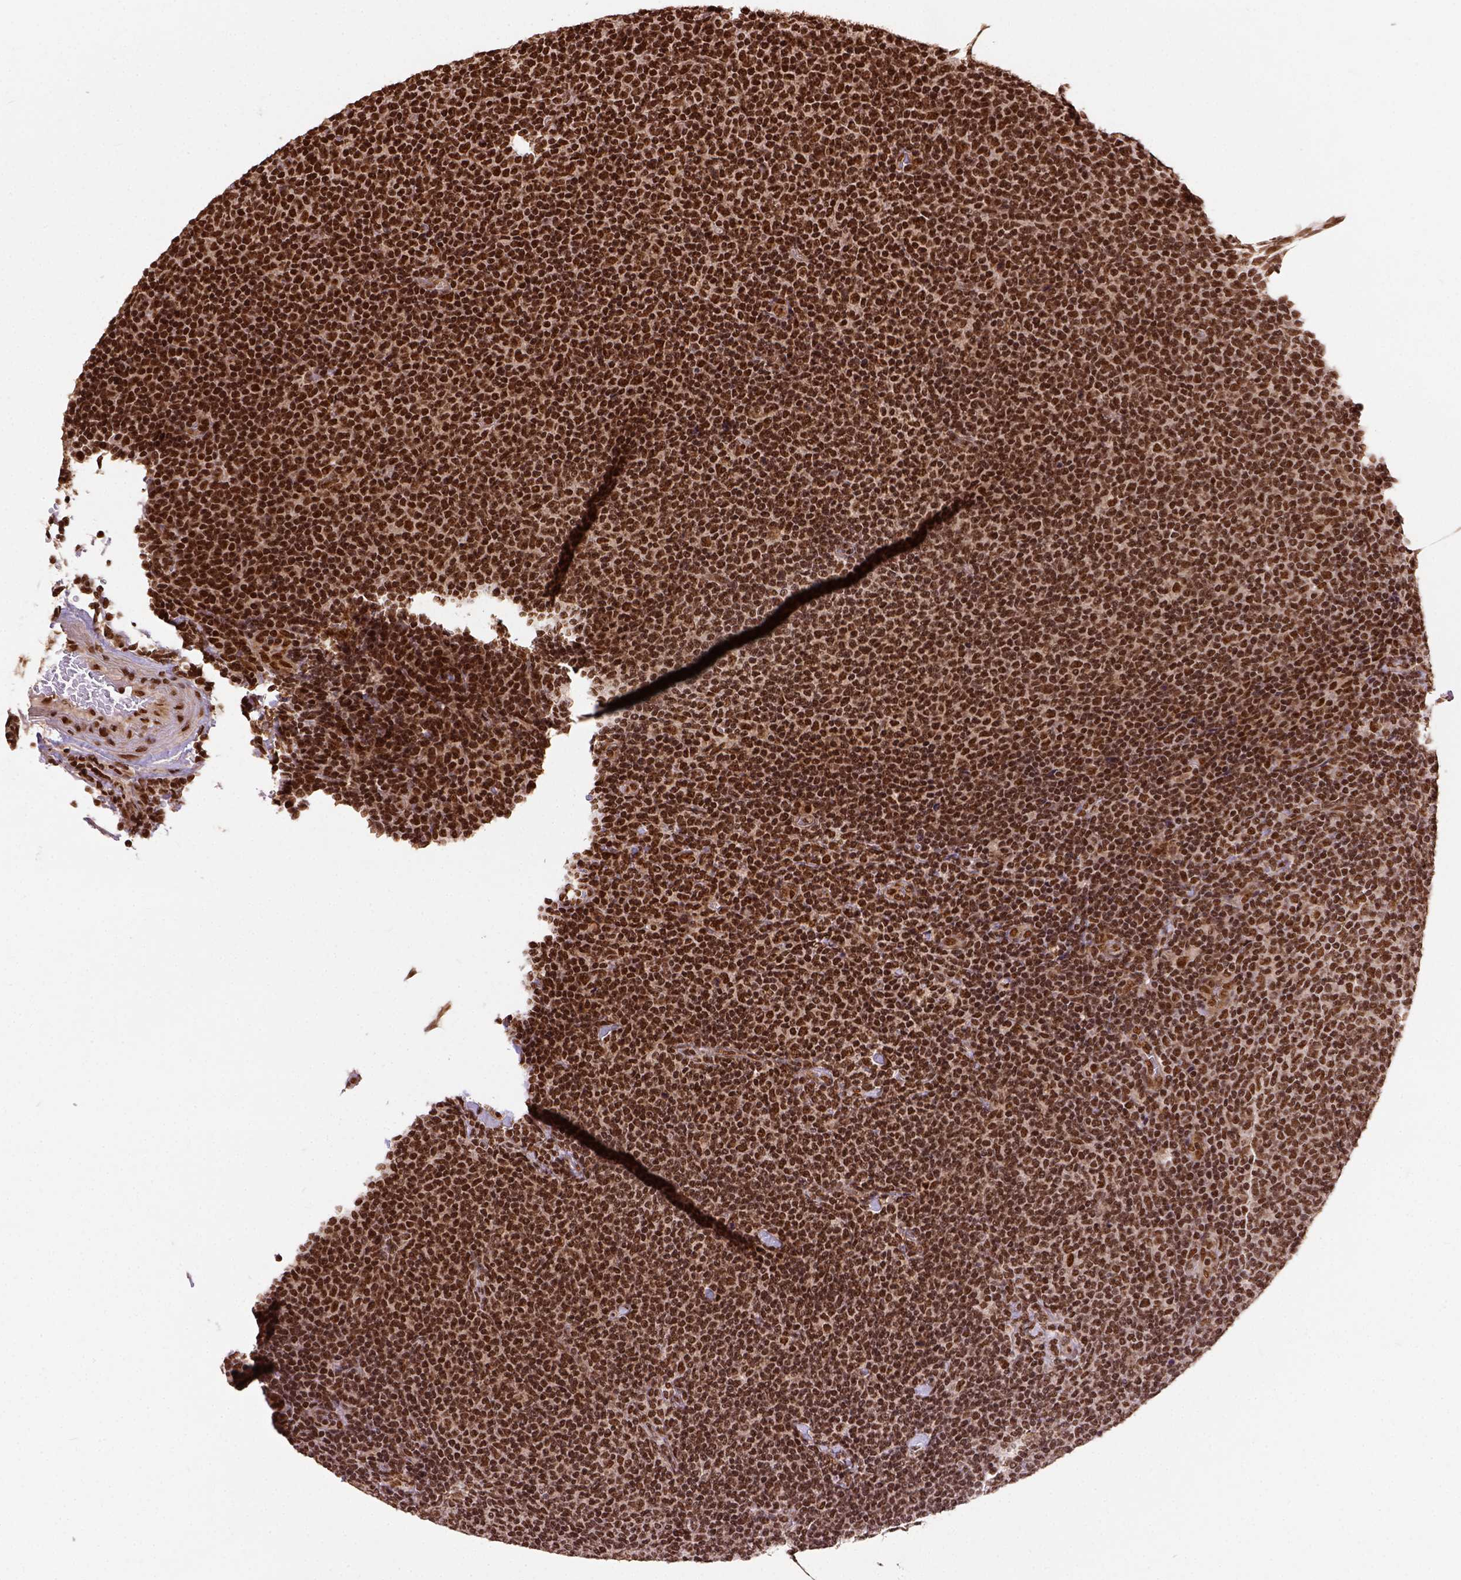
{"staining": {"intensity": "strong", "quantity": ">75%", "location": "nuclear"}, "tissue": "lymphoma", "cell_type": "Tumor cells", "image_type": "cancer", "snomed": [{"axis": "morphology", "description": "Malignant lymphoma, non-Hodgkin's type, Low grade"}, {"axis": "topography", "description": "Lymph node"}], "caption": "Strong nuclear protein positivity is present in about >75% of tumor cells in low-grade malignant lymphoma, non-Hodgkin's type.", "gene": "NACC1", "patient": {"sex": "male", "age": 52}}